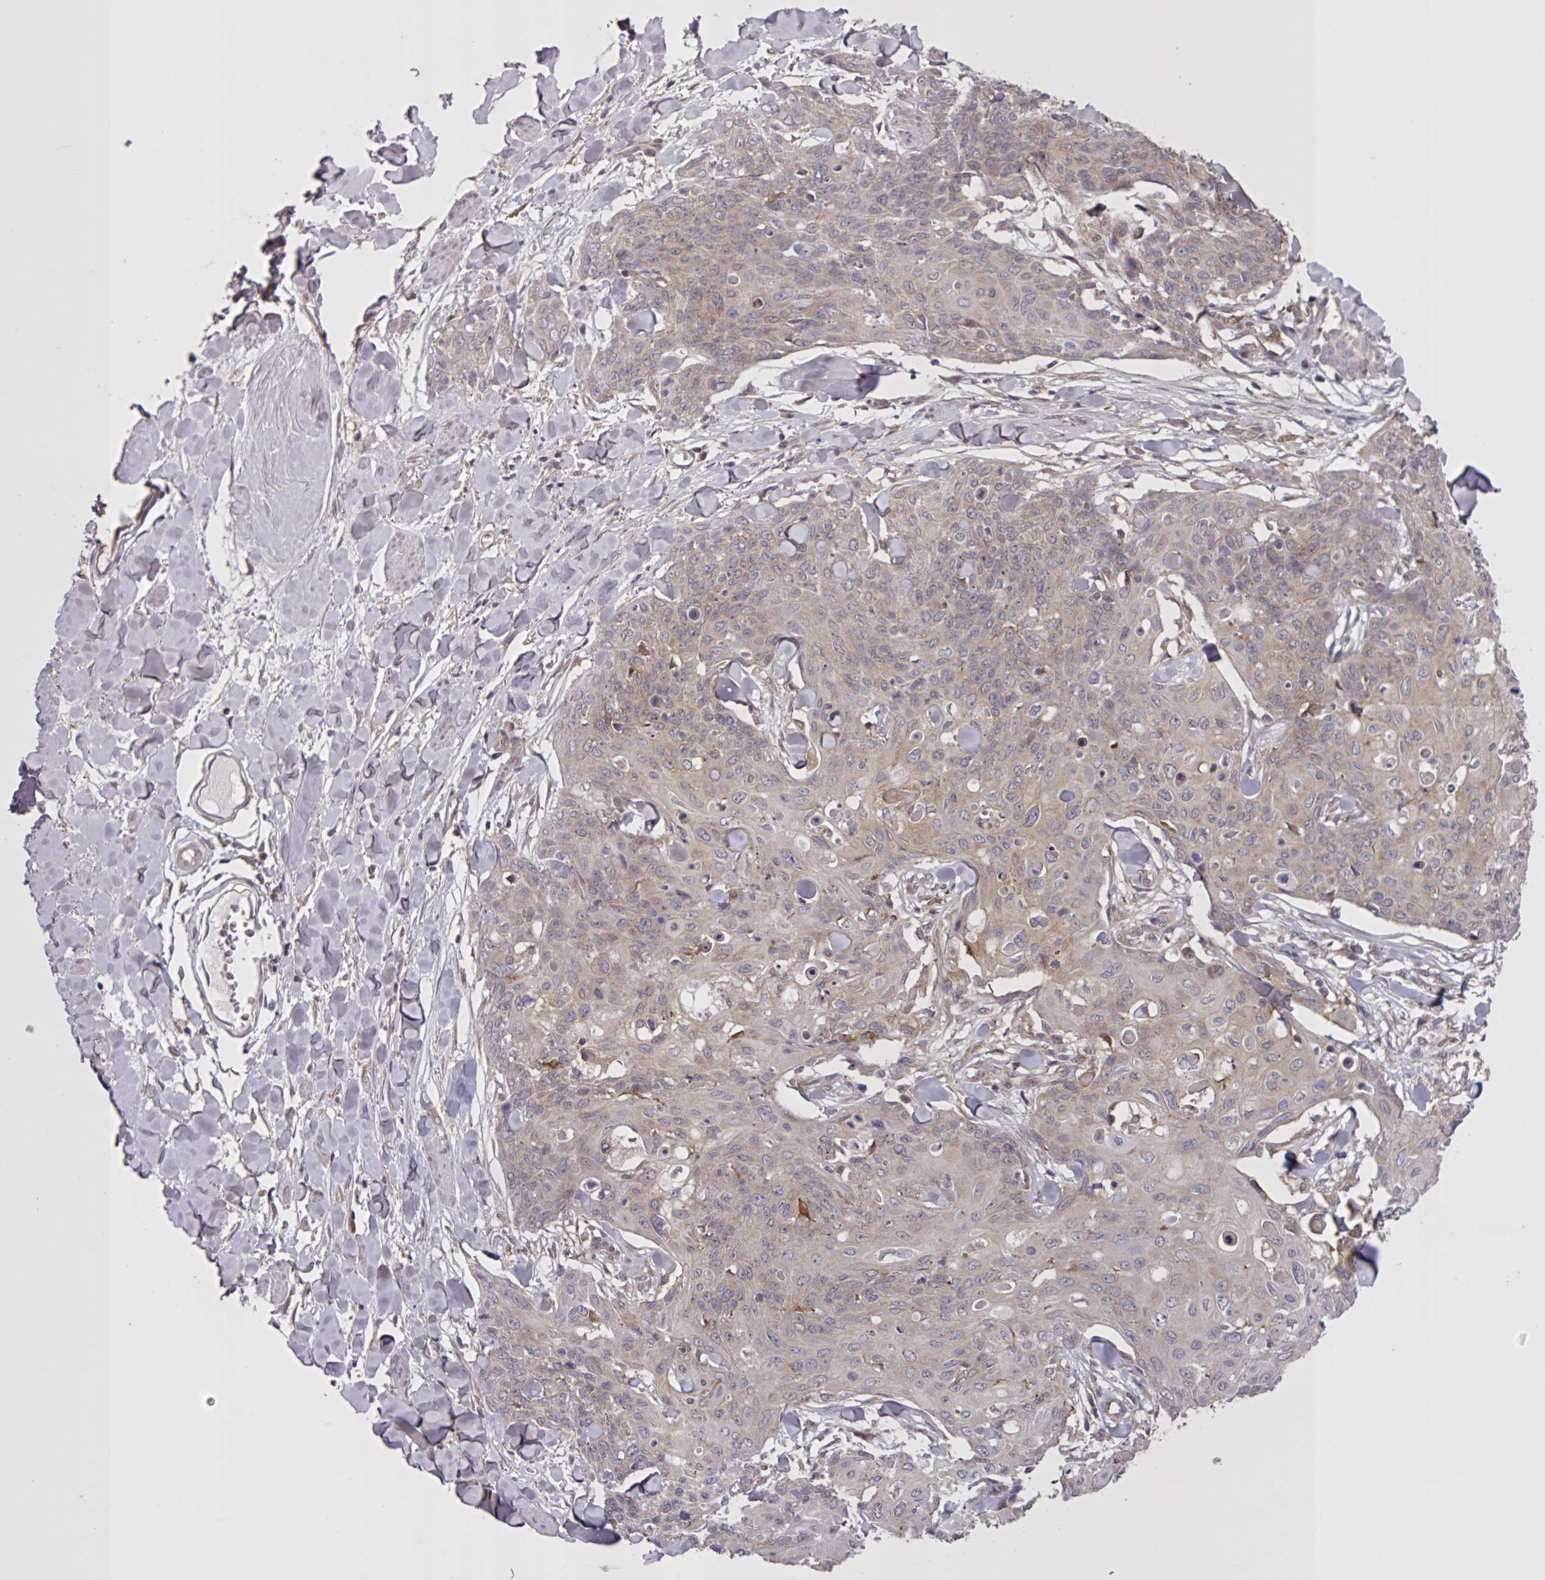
{"staining": {"intensity": "weak", "quantity": "<25%", "location": "cytoplasmic/membranous"}, "tissue": "skin cancer", "cell_type": "Tumor cells", "image_type": "cancer", "snomed": [{"axis": "morphology", "description": "Squamous cell carcinoma, NOS"}, {"axis": "topography", "description": "Skin"}, {"axis": "topography", "description": "Vulva"}], "caption": "DAB immunohistochemical staining of human skin cancer shows no significant expression in tumor cells.", "gene": "CAMLG", "patient": {"sex": "female", "age": 85}}